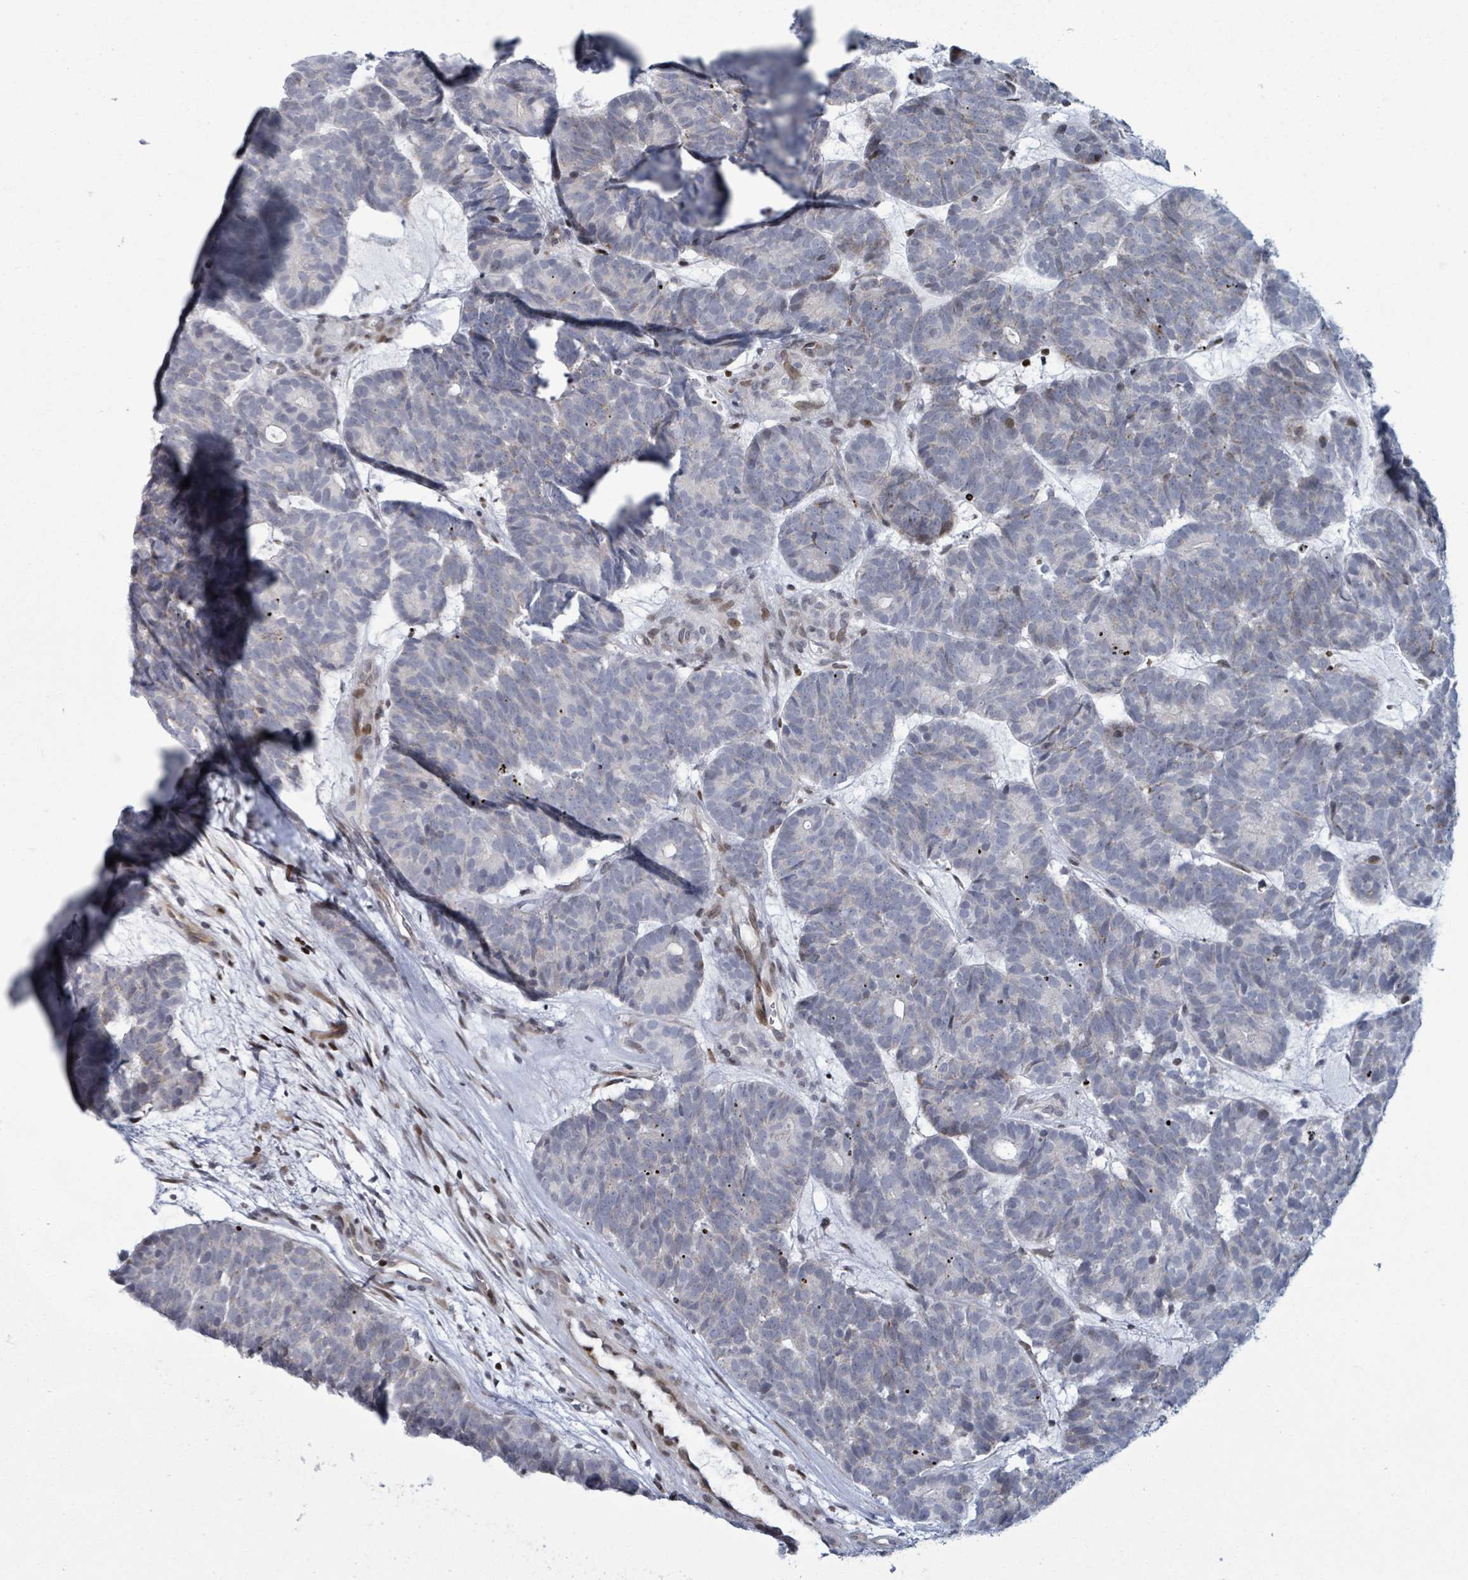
{"staining": {"intensity": "negative", "quantity": "none", "location": "none"}, "tissue": "head and neck cancer", "cell_type": "Tumor cells", "image_type": "cancer", "snomed": [{"axis": "morphology", "description": "Adenocarcinoma, NOS"}, {"axis": "topography", "description": "Head-Neck"}], "caption": "Adenocarcinoma (head and neck) stained for a protein using immunohistochemistry (IHC) shows no positivity tumor cells.", "gene": "FNDC4", "patient": {"sex": "female", "age": 81}}